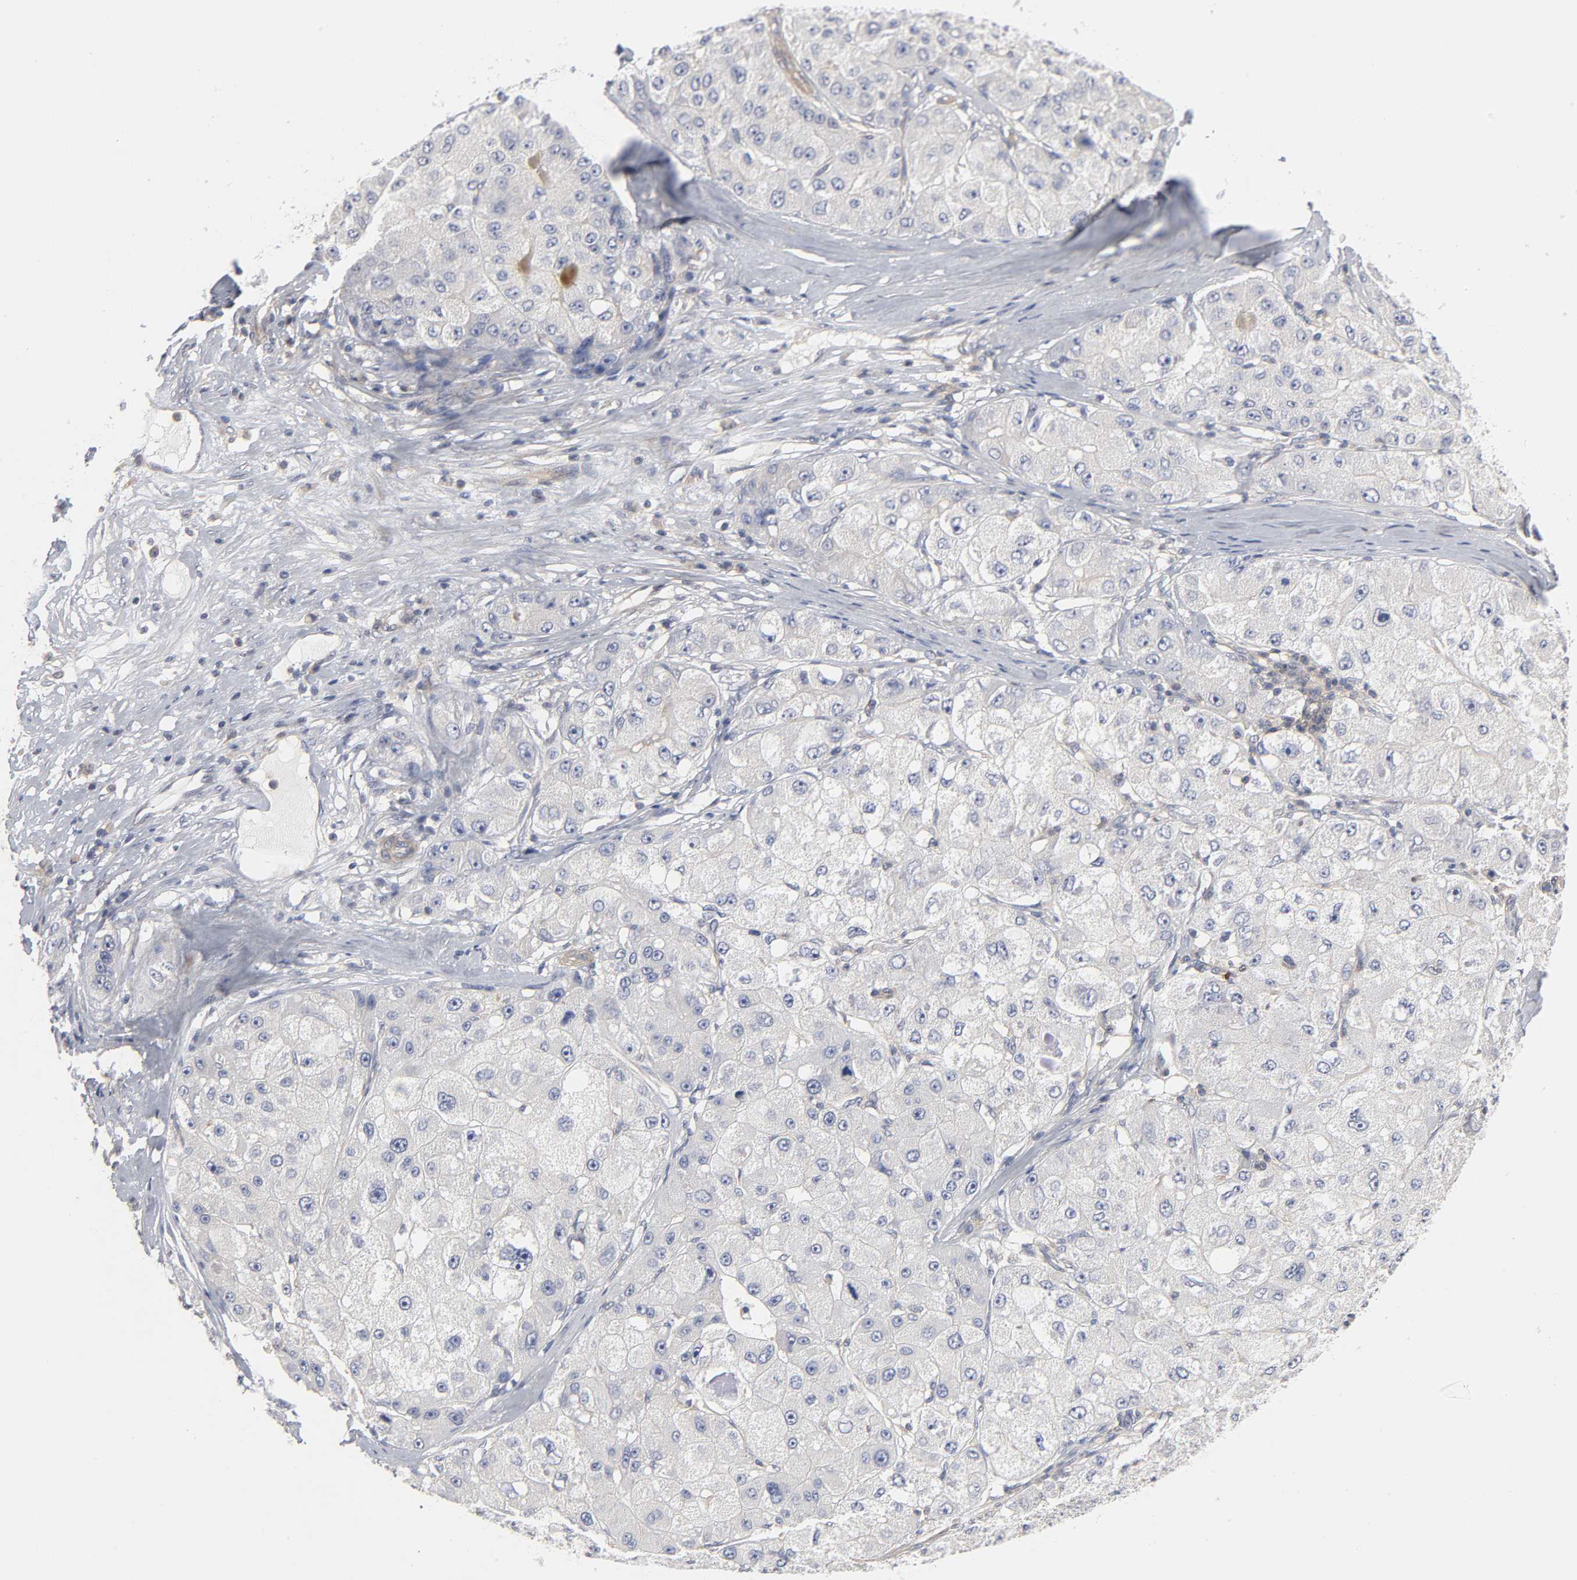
{"staining": {"intensity": "negative", "quantity": "none", "location": "none"}, "tissue": "liver cancer", "cell_type": "Tumor cells", "image_type": "cancer", "snomed": [{"axis": "morphology", "description": "Carcinoma, Hepatocellular, NOS"}, {"axis": "topography", "description": "Liver"}], "caption": "Immunohistochemistry (IHC) image of human hepatocellular carcinoma (liver) stained for a protein (brown), which demonstrates no expression in tumor cells.", "gene": "ROCK1", "patient": {"sex": "male", "age": 80}}